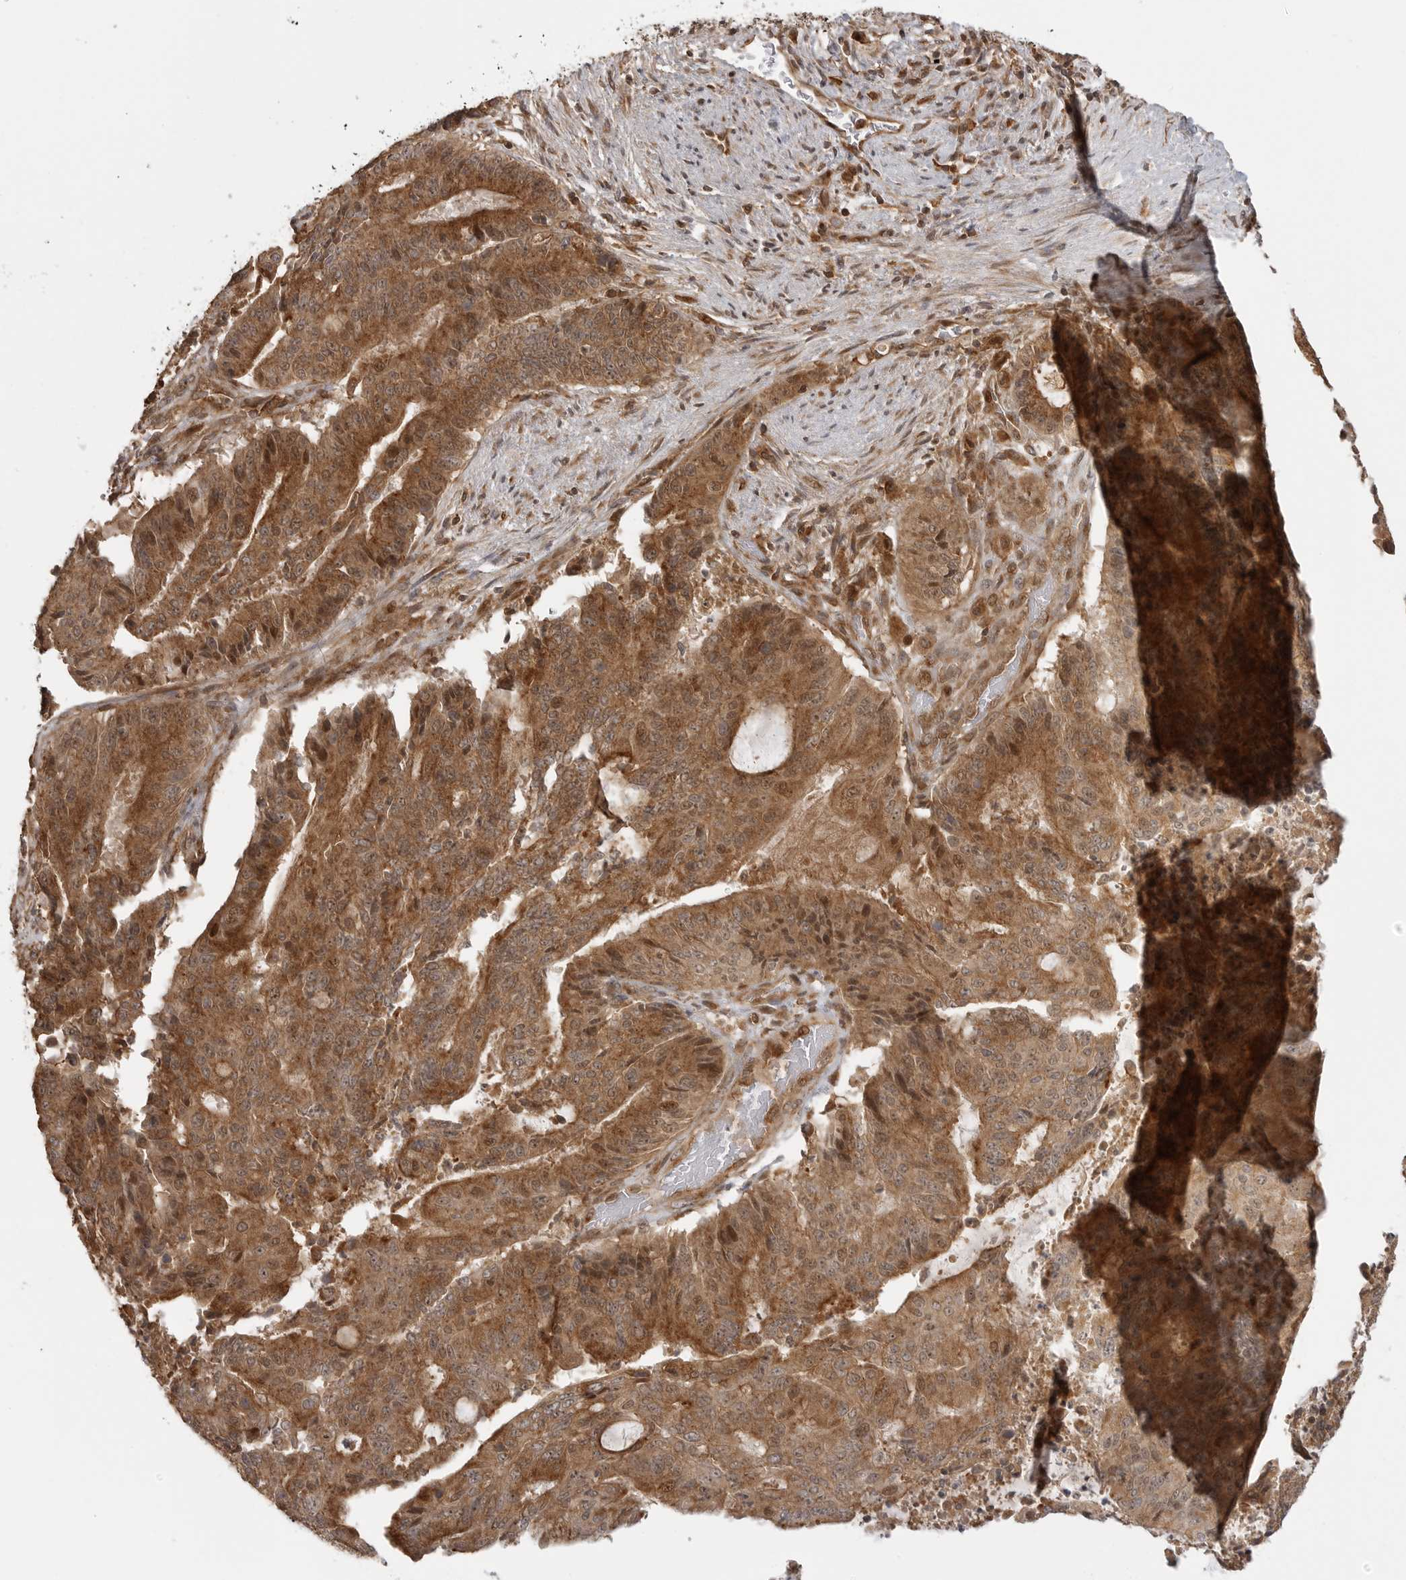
{"staining": {"intensity": "moderate", "quantity": ">75%", "location": "cytoplasmic/membranous"}, "tissue": "liver cancer", "cell_type": "Tumor cells", "image_type": "cancer", "snomed": [{"axis": "morphology", "description": "Normal tissue, NOS"}, {"axis": "morphology", "description": "Cholangiocarcinoma"}, {"axis": "topography", "description": "Liver"}, {"axis": "topography", "description": "Peripheral nerve tissue"}], "caption": "Immunohistochemical staining of liver cancer exhibits medium levels of moderate cytoplasmic/membranous protein staining in about >75% of tumor cells.", "gene": "FAT3", "patient": {"sex": "female", "age": 73}}